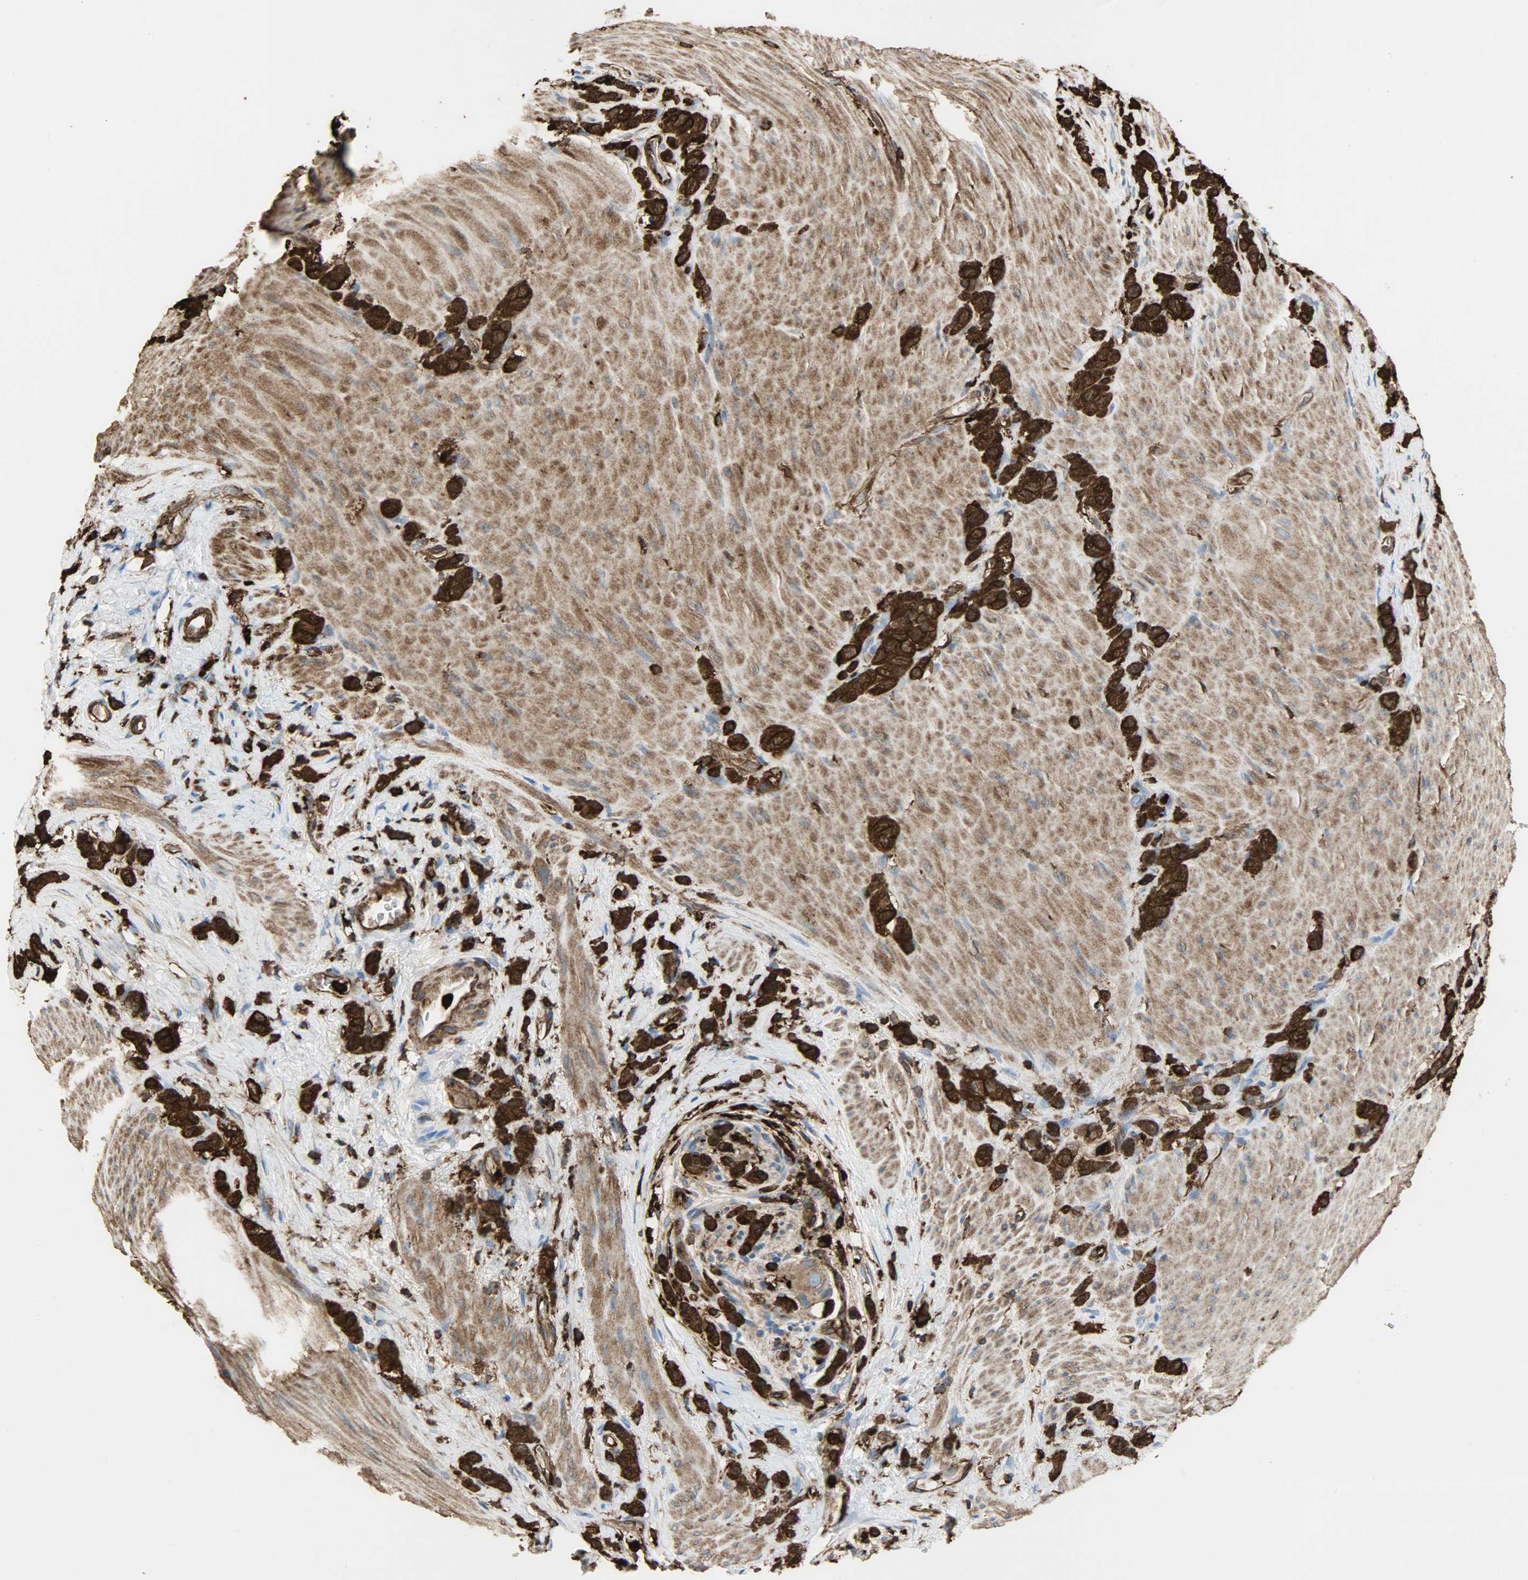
{"staining": {"intensity": "strong", "quantity": ">75%", "location": "cytoplasmic/membranous,nuclear"}, "tissue": "stomach cancer", "cell_type": "Tumor cells", "image_type": "cancer", "snomed": [{"axis": "morphology", "description": "Normal tissue, NOS"}, {"axis": "morphology", "description": "Adenocarcinoma, NOS"}, {"axis": "morphology", "description": "Adenocarcinoma, High grade"}, {"axis": "topography", "description": "Stomach, upper"}, {"axis": "topography", "description": "Stomach"}], "caption": "An immunohistochemistry micrograph of tumor tissue is shown. Protein staining in brown highlights strong cytoplasmic/membranous and nuclear positivity in high-grade adenocarcinoma (stomach) within tumor cells.", "gene": "VASP", "patient": {"sex": "female", "age": 65}}